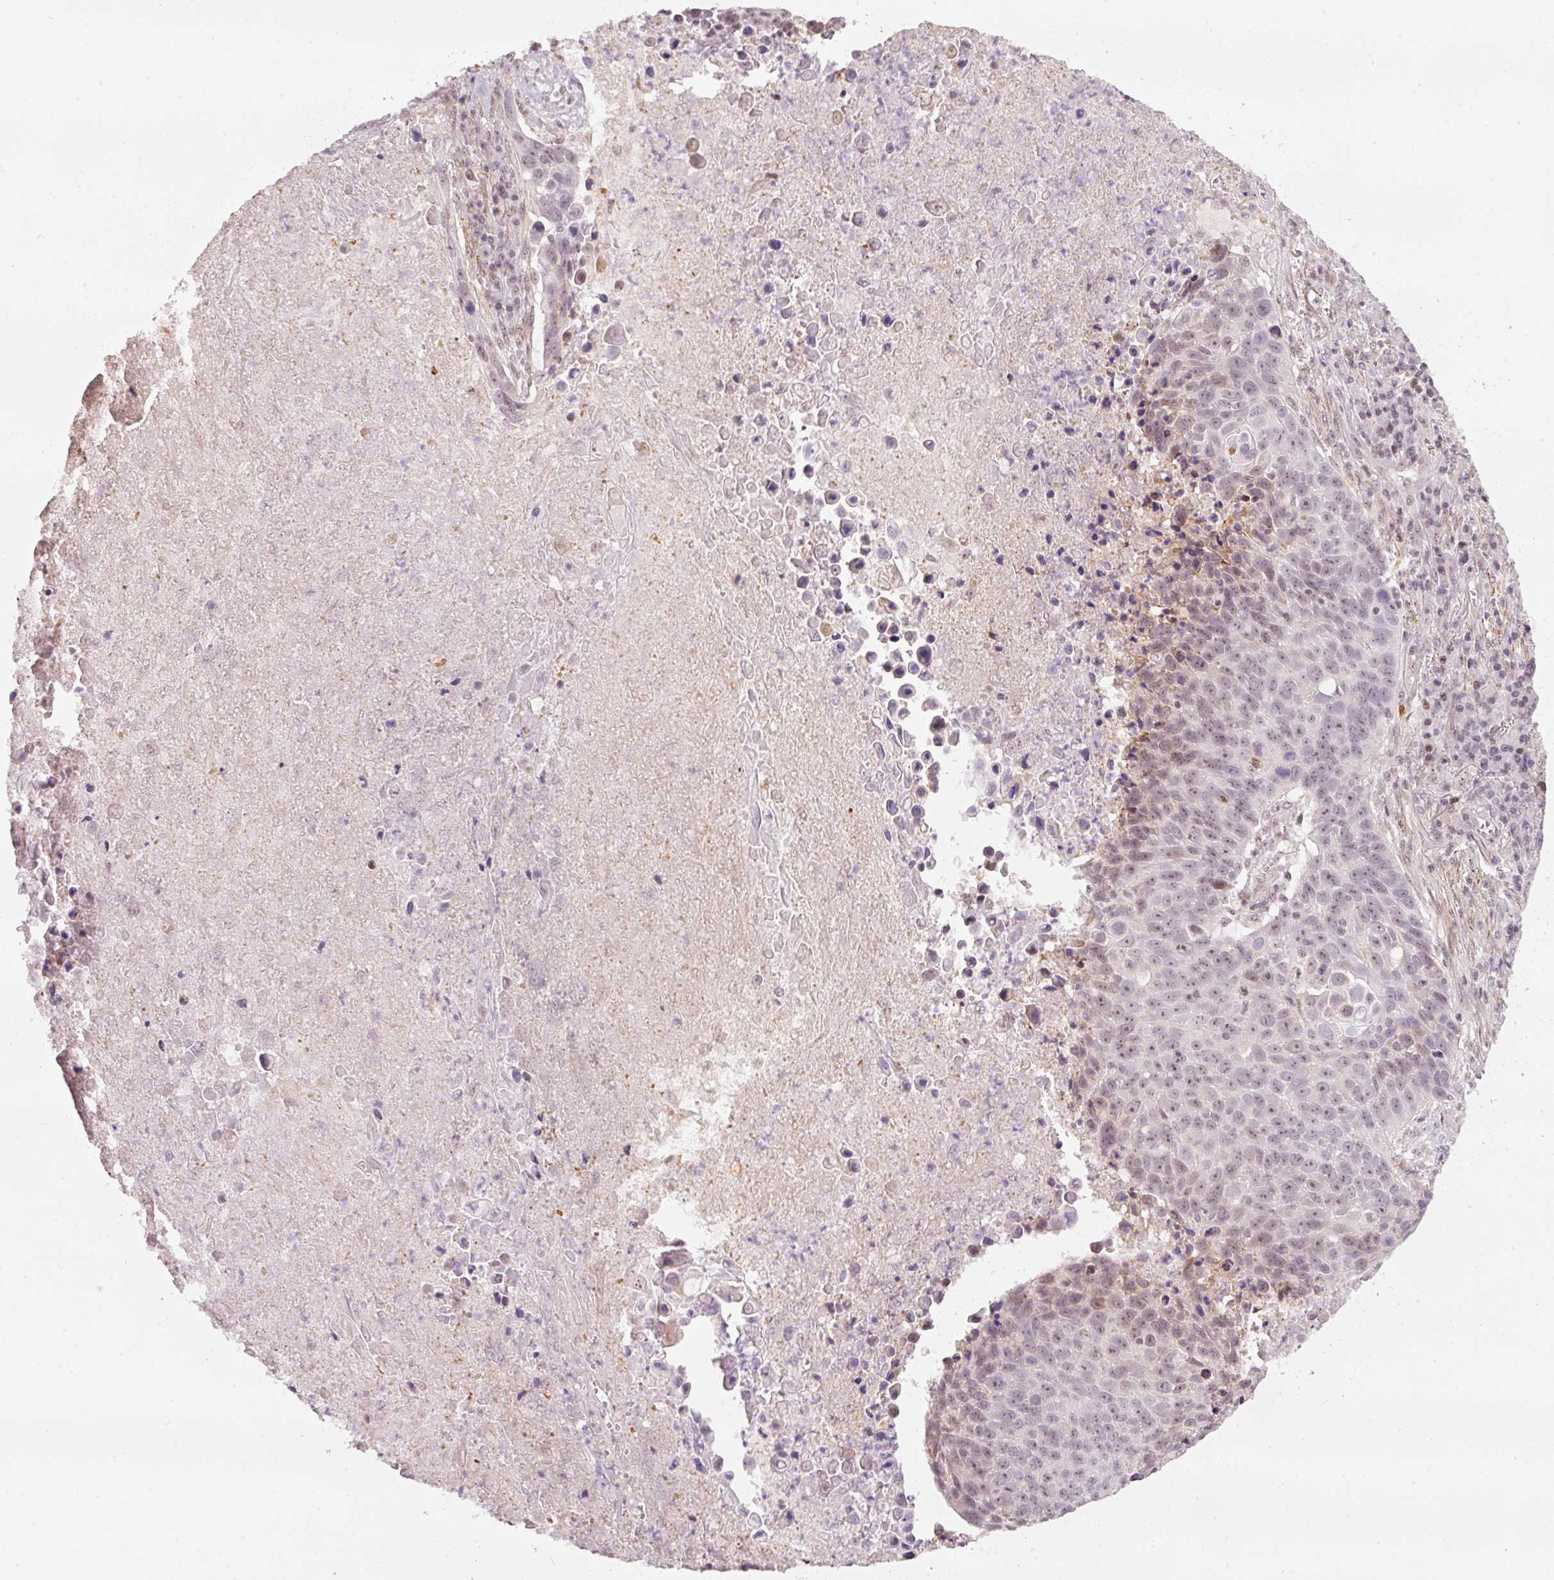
{"staining": {"intensity": "weak", "quantity": ">75%", "location": "nuclear"}, "tissue": "lung cancer", "cell_type": "Tumor cells", "image_type": "cancer", "snomed": [{"axis": "morphology", "description": "Squamous cell carcinoma, NOS"}, {"axis": "topography", "description": "Lung"}], "caption": "Protein expression analysis of human lung cancer reveals weak nuclear expression in approximately >75% of tumor cells. Immunohistochemistry (ihc) stains the protein of interest in brown and the nuclei are stained blue.", "gene": "MXRA8", "patient": {"sex": "male", "age": 78}}